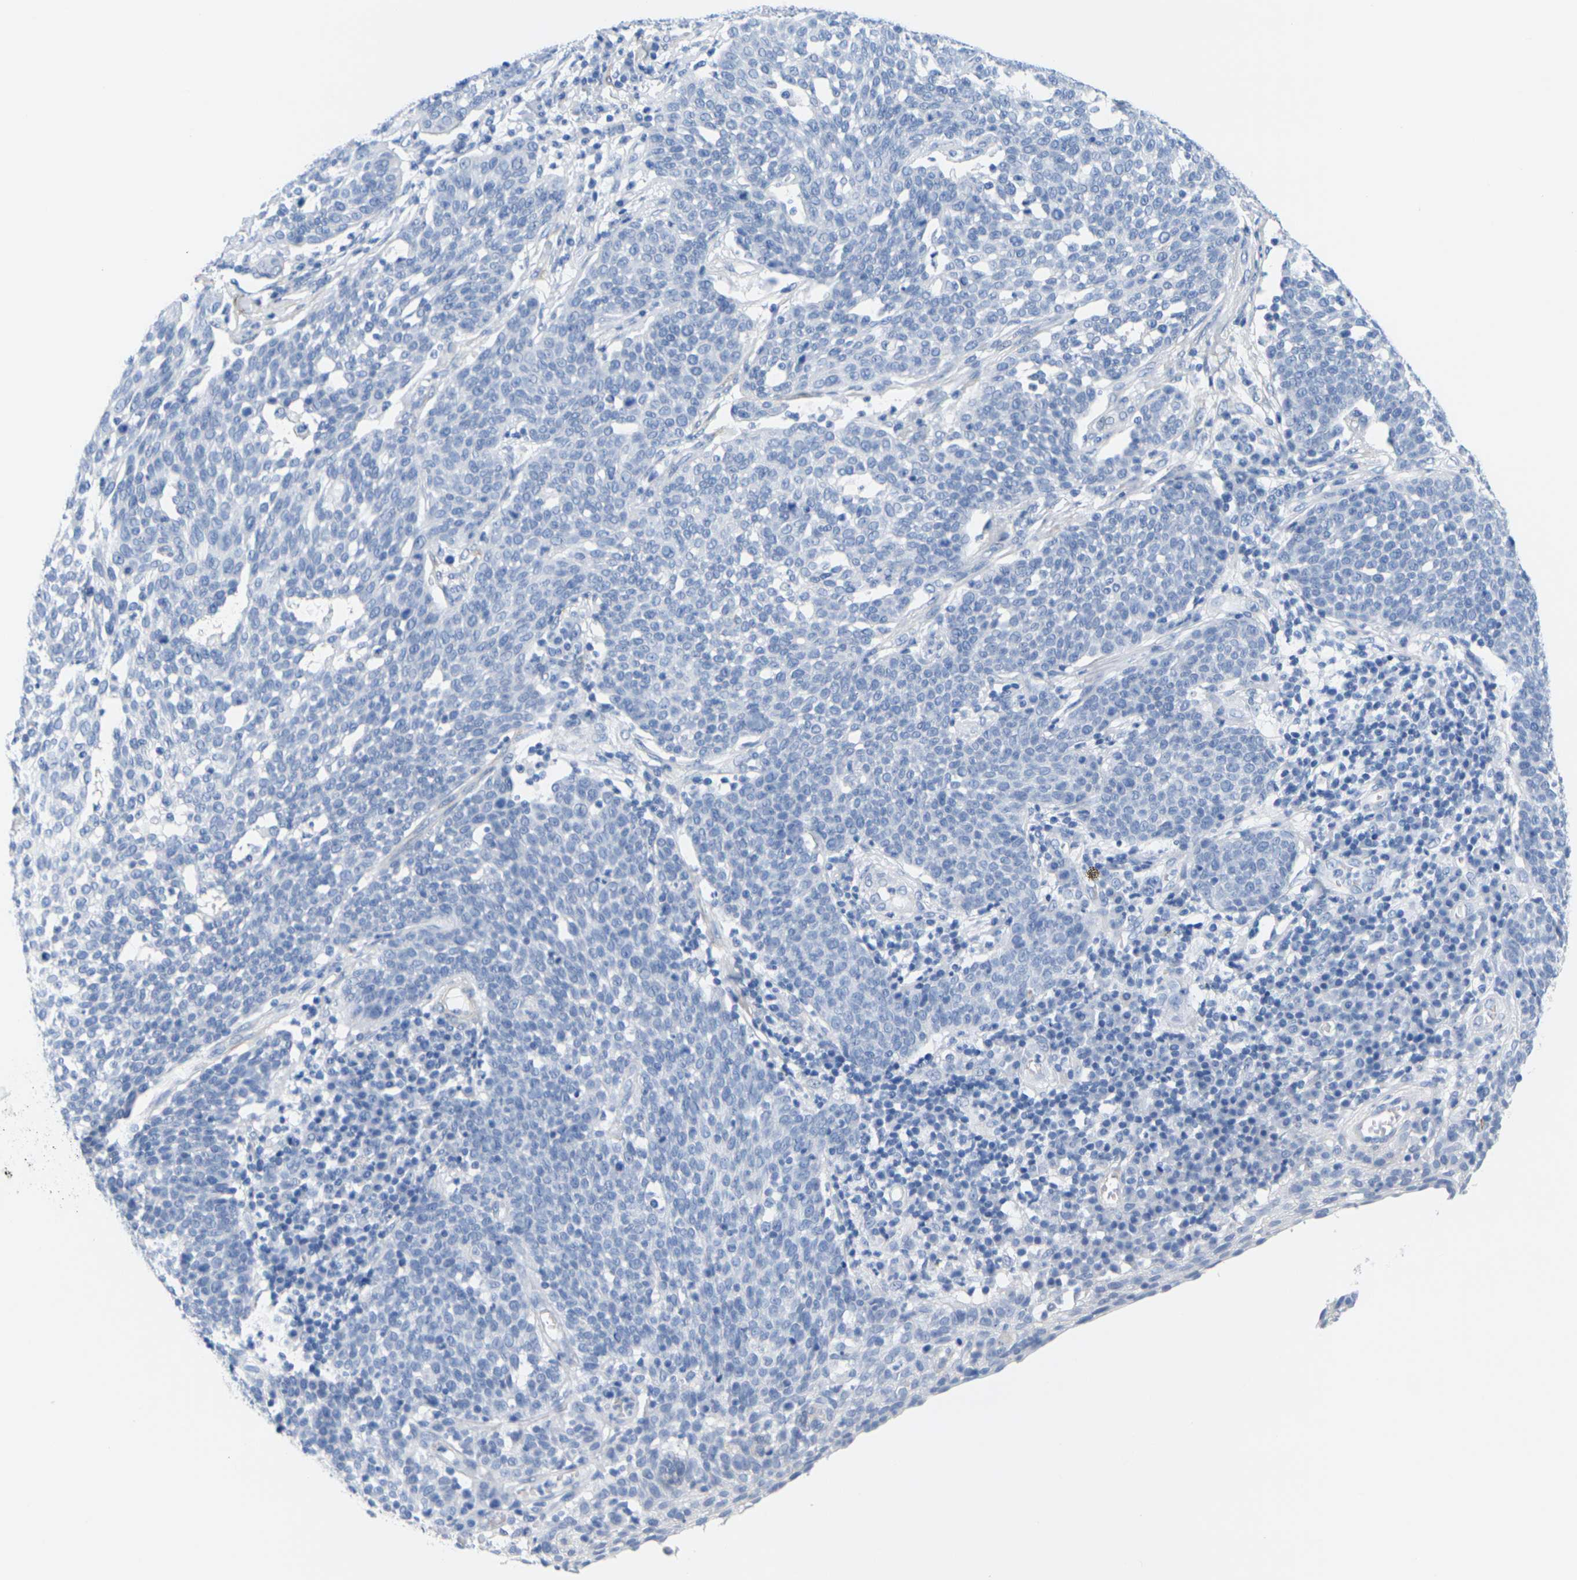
{"staining": {"intensity": "negative", "quantity": "none", "location": "none"}, "tissue": "cervical cancer", "cell_type": "Tumor cells", "image_type": "cancer", "snomed": [{"axis": "morphology", "description": "Squamous cell carcinoma, NOS"}, {"axis": "topography", "description": "Cervix"}], "caption": "A micrograph of human cervical squamous cell carcinoma is negative for staining in tumor cells. Brightfield microscopy of immunohistochemistry stained with DAB (3,3'-diaminobenzidine) (brown) and hematoxylin (blue), captured at high magnification.", "gene": "CNN1", "patient": {"sex": "female", "age": 34}}